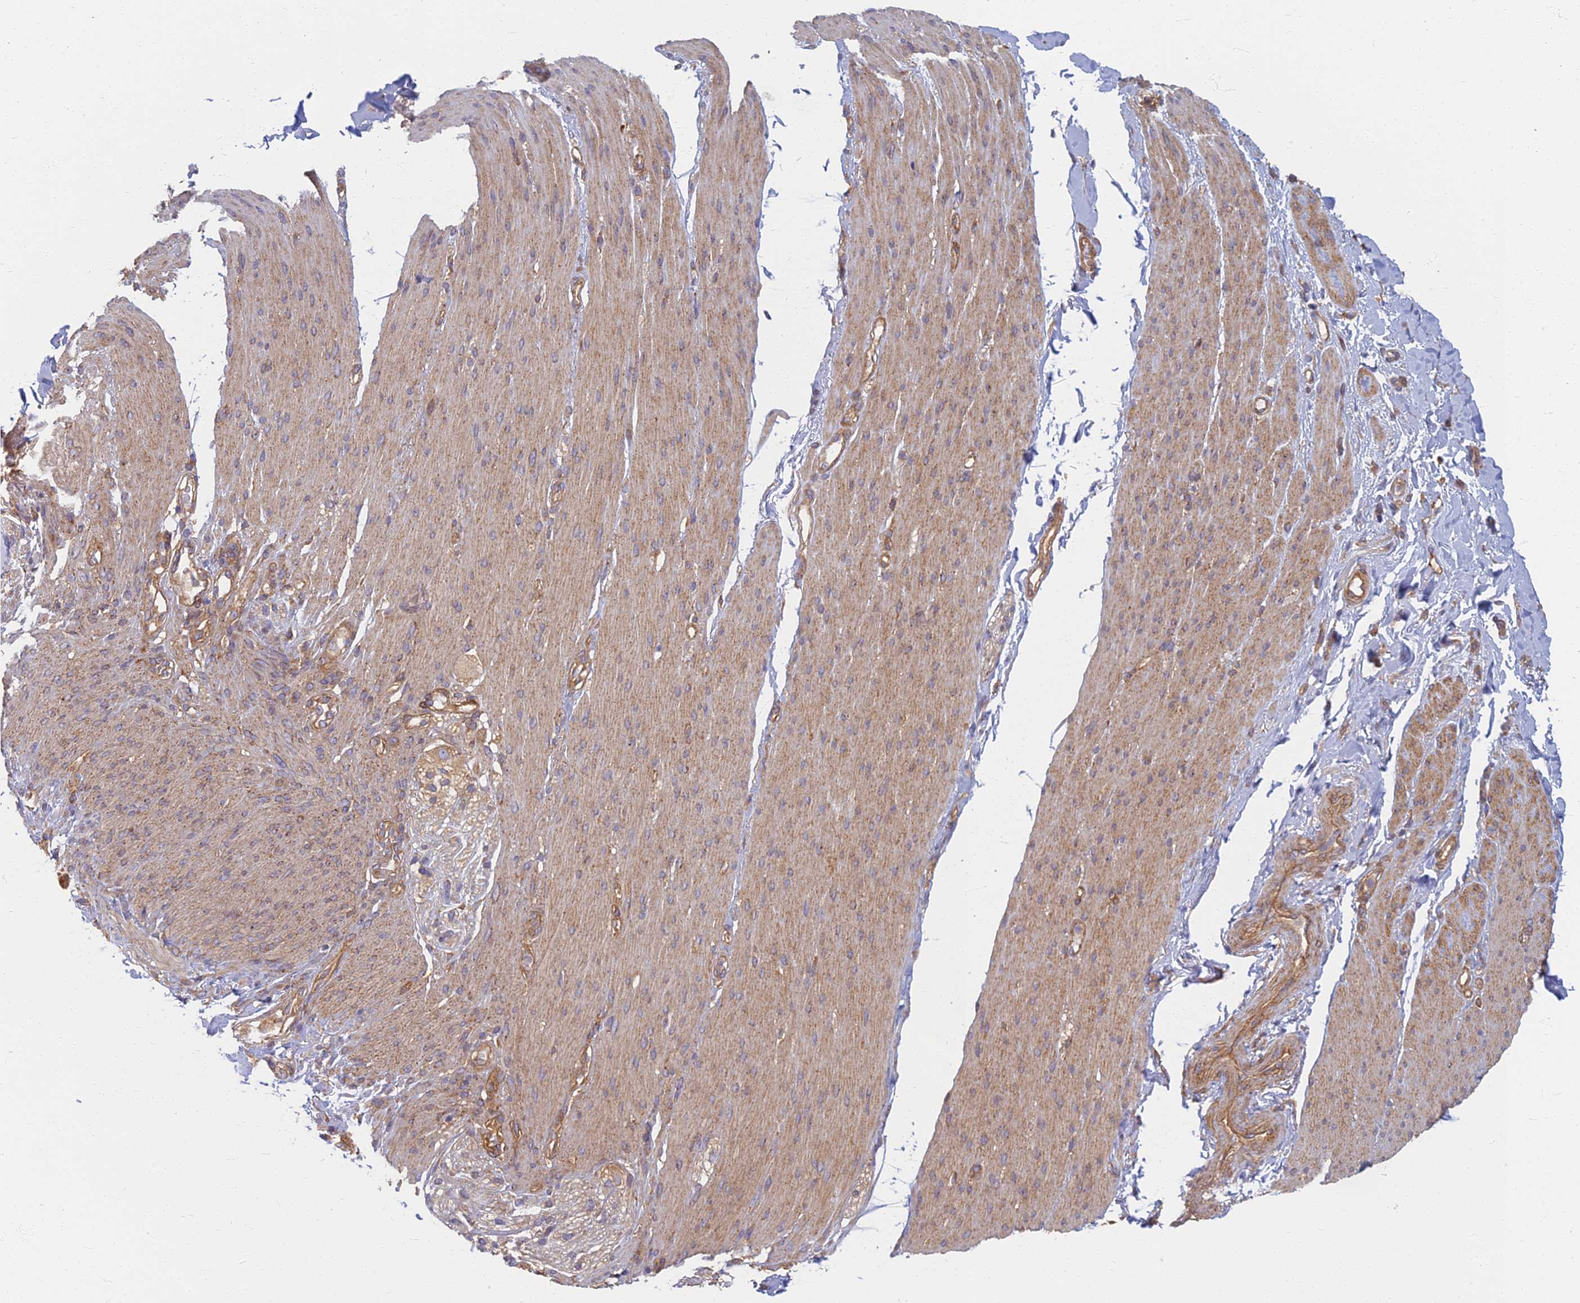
{"staining": {"intensity": "negative", "quantity": "none", "location": "none"}, "tissue": "adipose tissue", "cell_type": "Adipocytes", "image_type": "normal", "snomed": [{"axis": "morphology", "description": "Normal tissue, NOS"}, {"axis": "topography", "description": "Colon"}, {"axis": "topography", "description": "Peripheral nerve tissue"}], "caption": "Immunohistochemical staining of normal human adipose tissue demonstrates no significant staining in adipocytes.", "gene": "RBSN", "patient": {"sex": "female", "age": 61}}